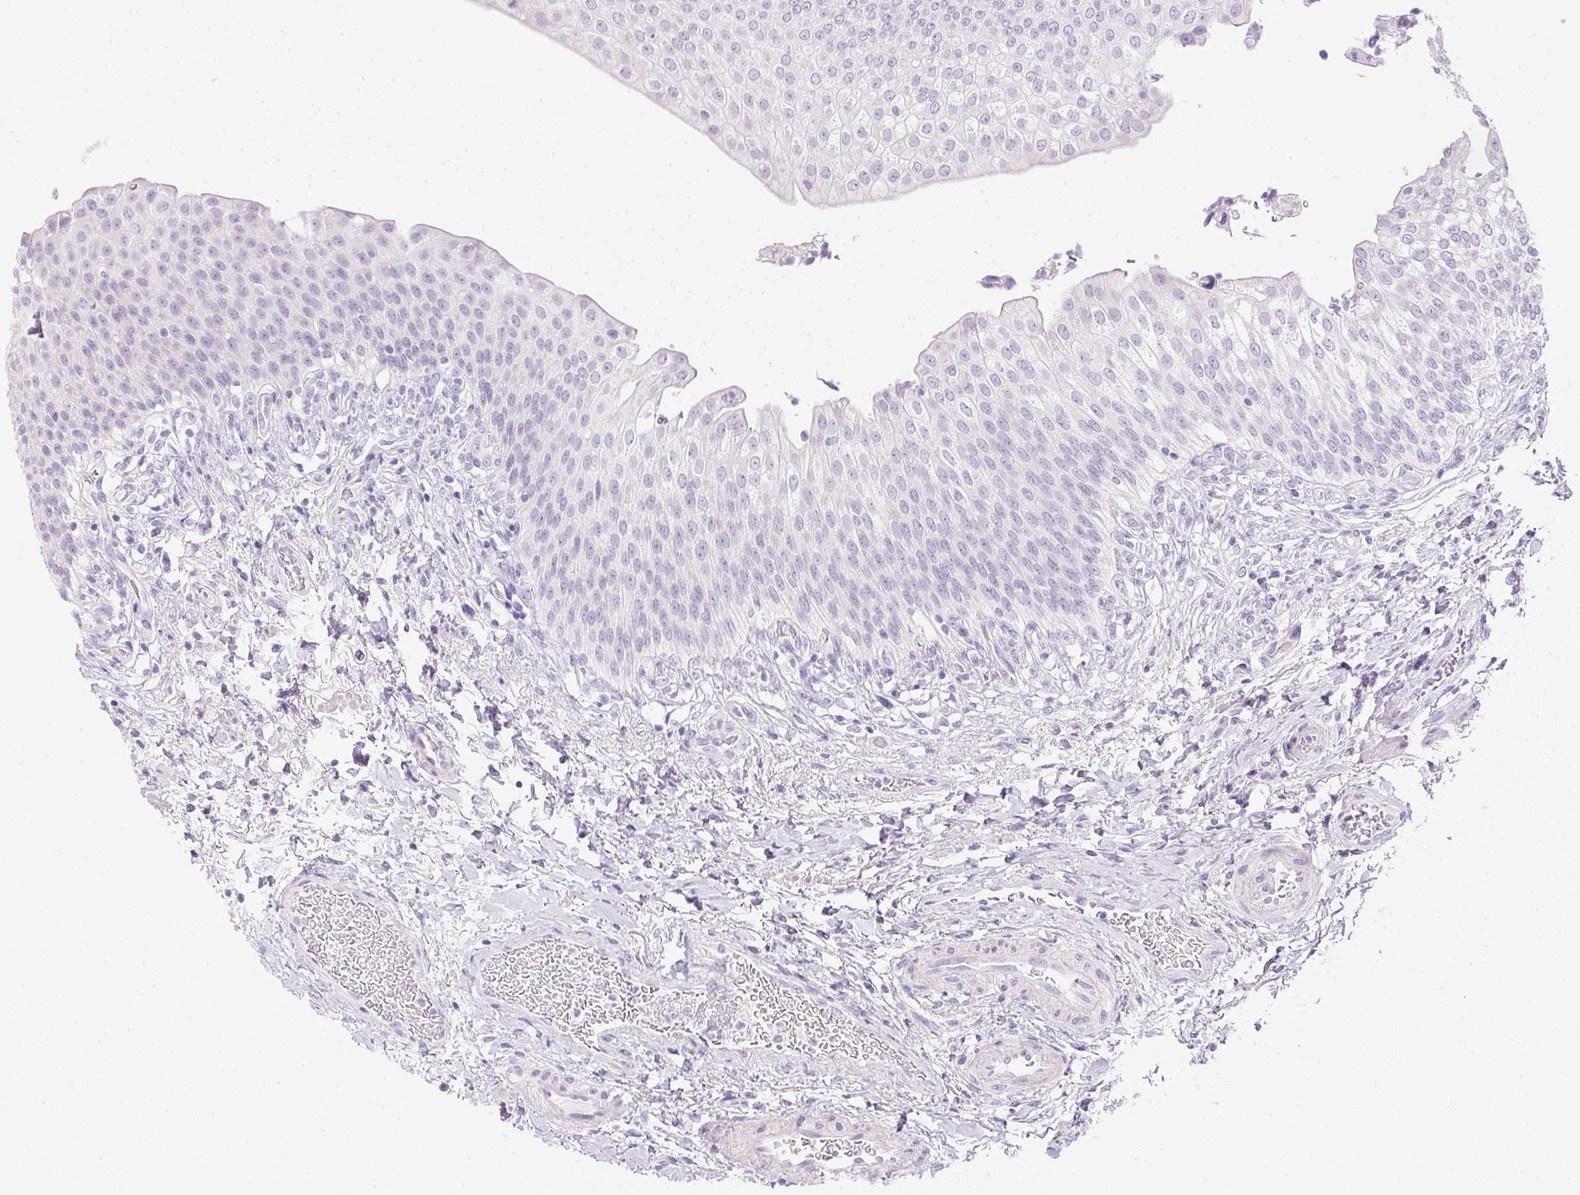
{"staining": {"intensity": "negative", "quantity": "none", "location": "none"}, "tissue": "urinary bladder", "cell_type": "Urothelial cells", "image_type": "normal", "snomed": [{"axis": "morphology", "description": "Normal tissue, NOS"}, {"axis": "topography", "description": "Urinary bladder"}, {"axis": "topography", "description": "Peripheral nerve tissue"}], "caption": "Immunohistochemistry image of unremarkable urinary bladder: human urinary bladder stained with DAB (3,3'-diaminobenzidine) displays no significant protein staining in urothelial cells.", "gene": "CTRL", "patient": {"sex": "female", "age": 60}}